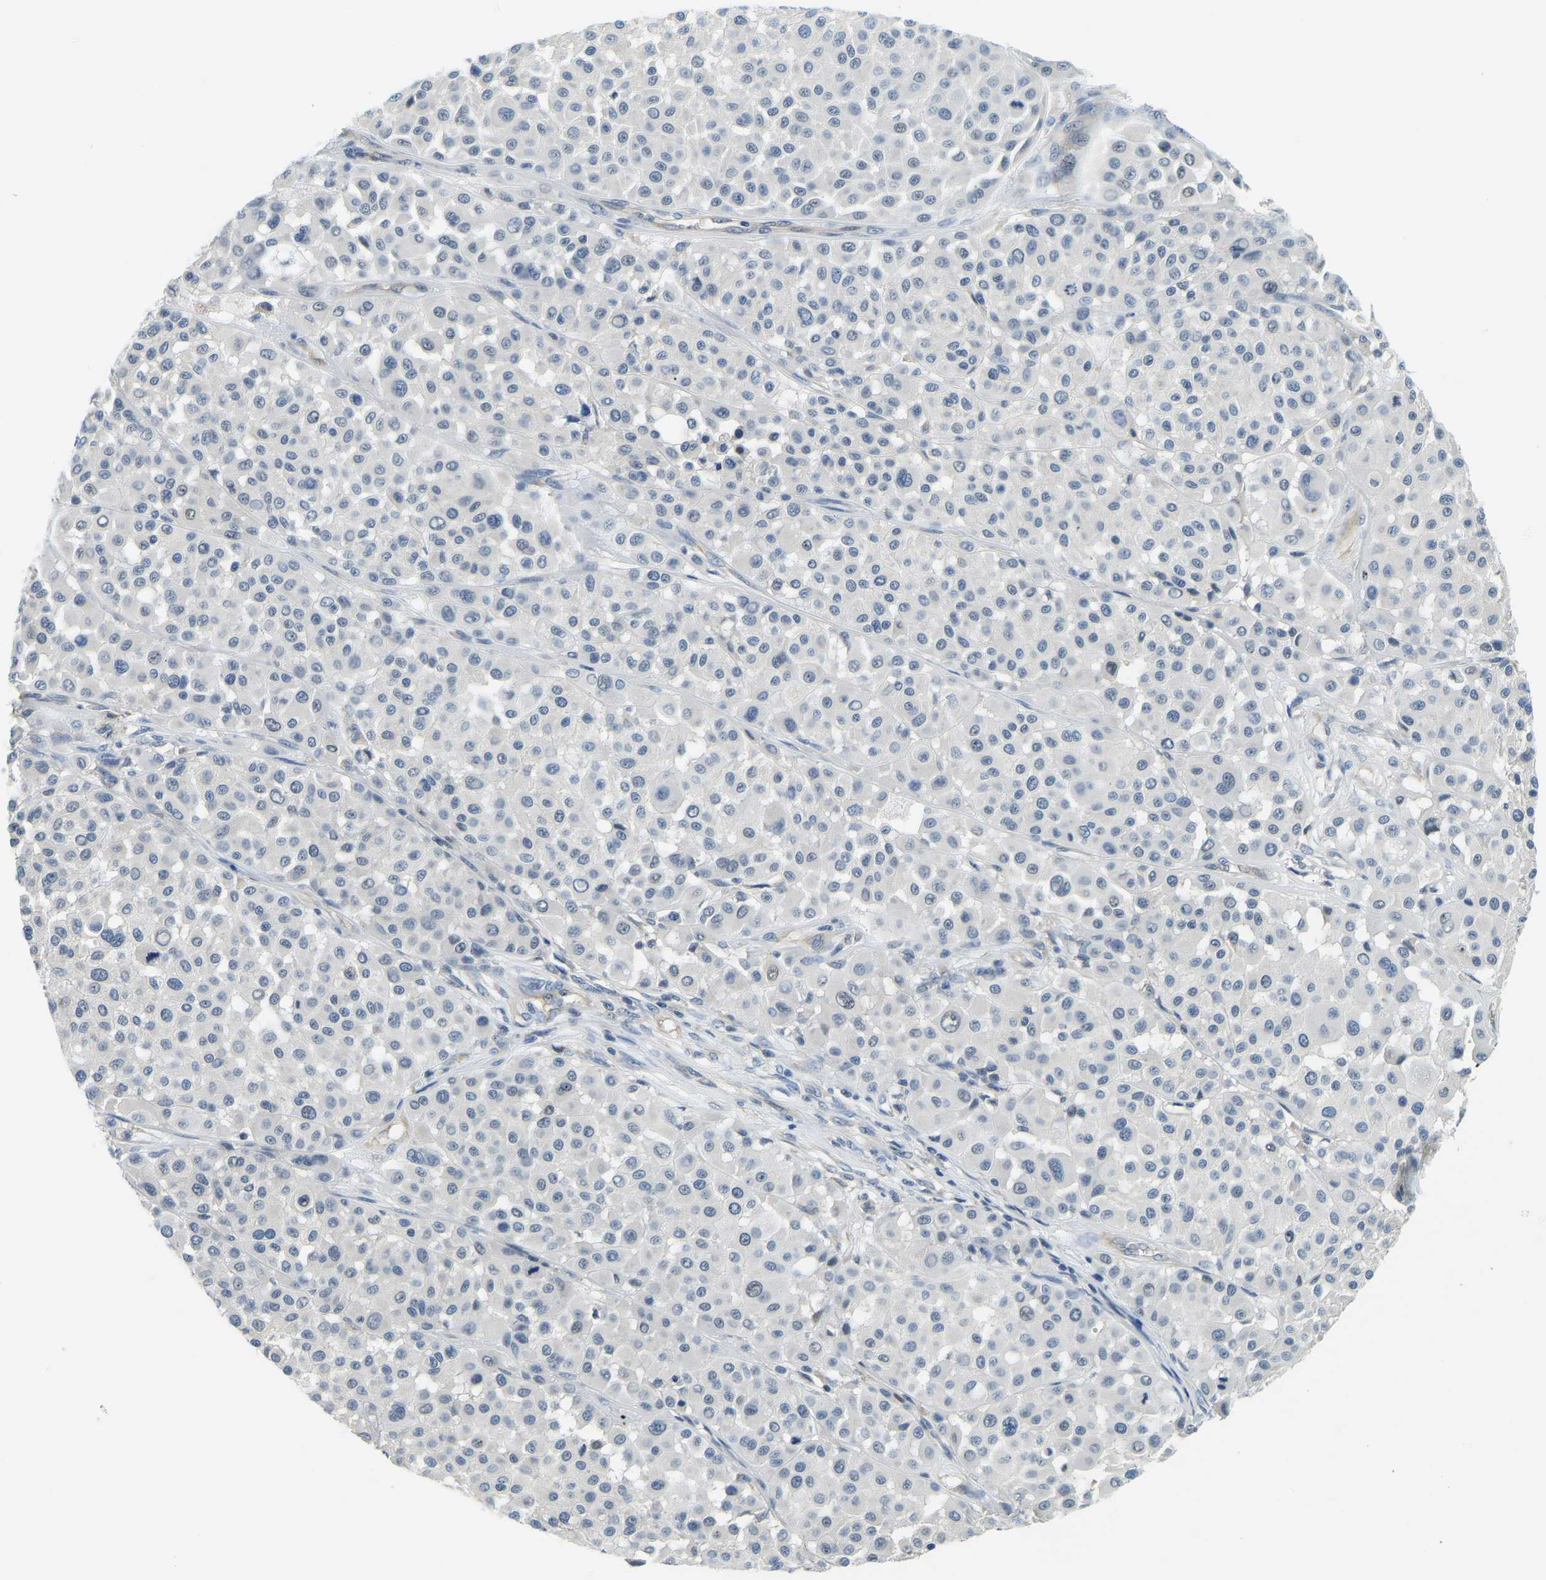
{"staining": {"intensity": "negative", "quantity": "none", "location": "none"}, "tissue": "melanoma", "cell_type": "Tumor cells", "image_type": "cancer", "snomed": [{"axis": "morphology", "description": "Malignant melanoma, Metastatic site"}, {"axis": "topography", "description": "Soft tissue"}], "caption": "Image shows no protein expression in tumor cells of melanoma tissue.", "gene": "RRP1", "patient": {"sex": "male", "age": 41}}